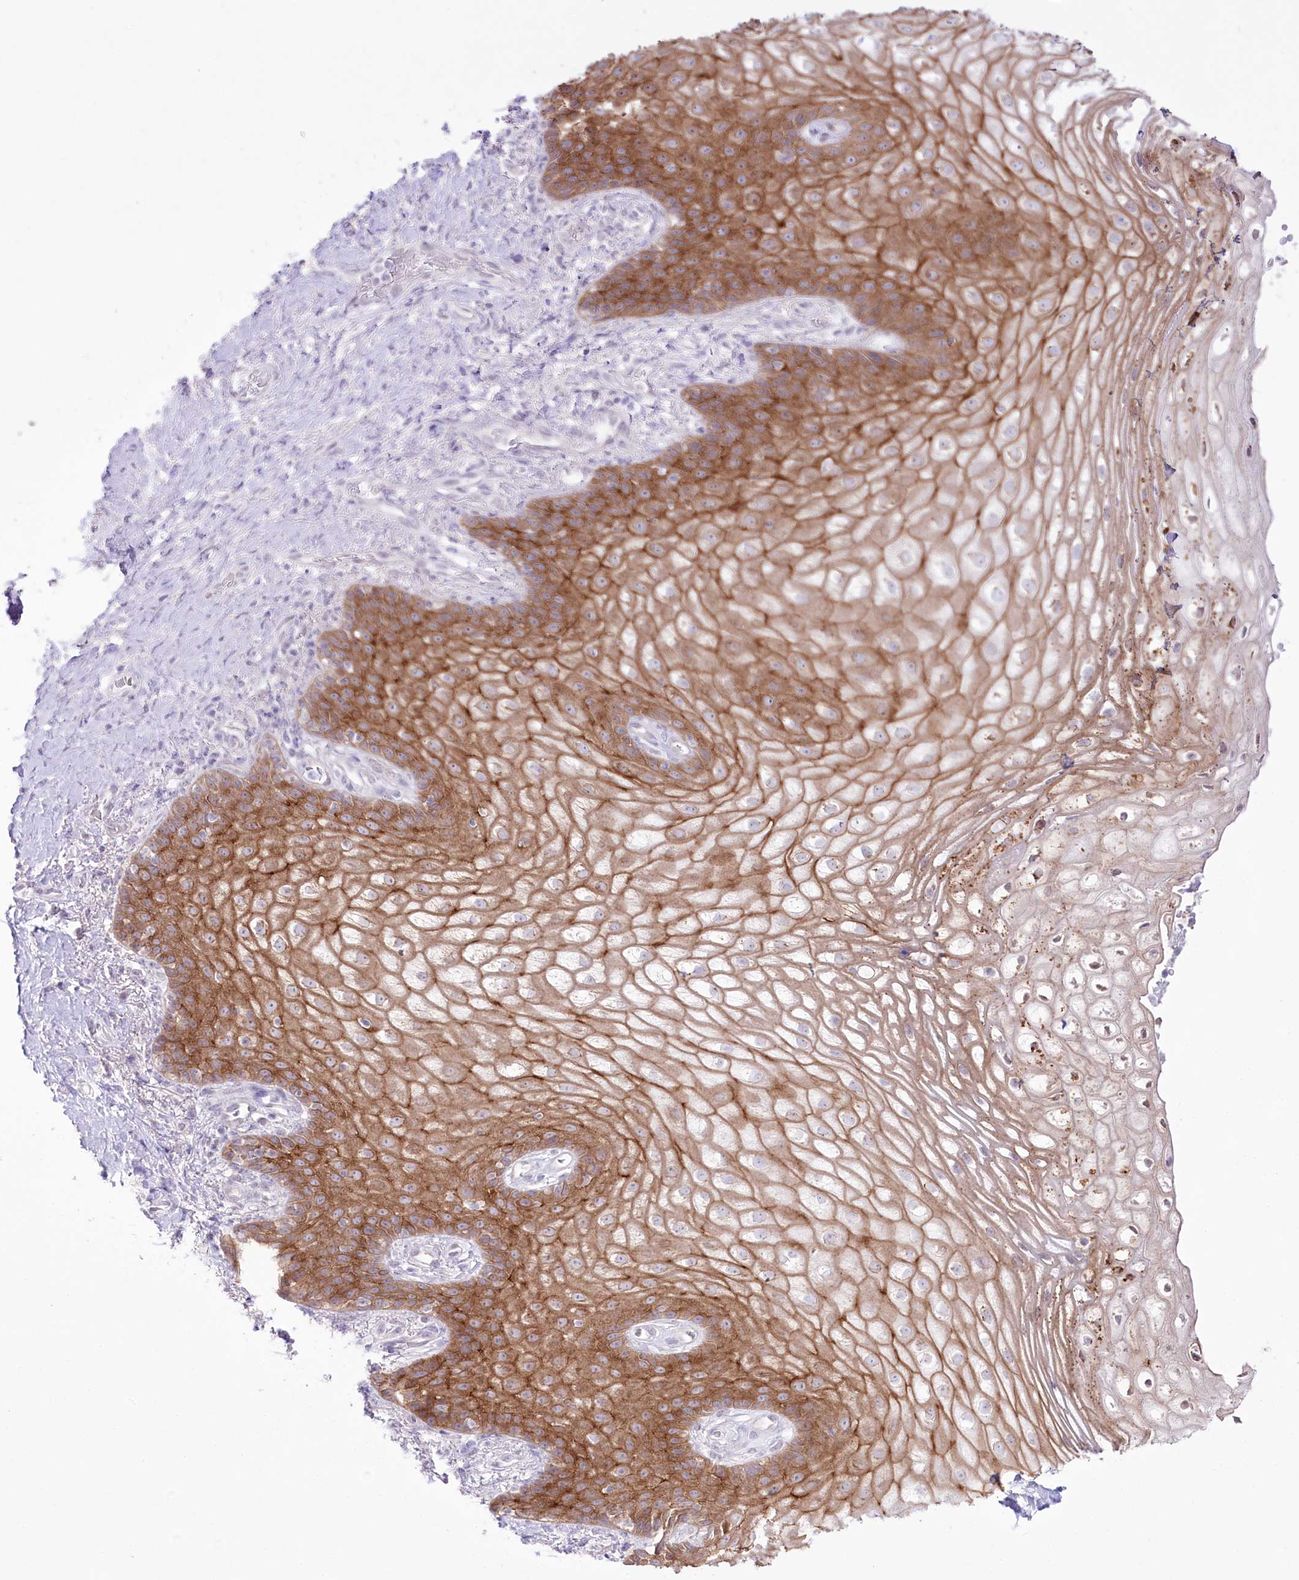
{"staining": {"intensity": "moderate", "quantity": ">75%", "location": "cytoplasmic/membranous"}, "tissue": "vagina", "cell_type": "Squamous epithelial cells", "image_type": "normal", "snomed": [{"axis": "morphology", "description": "Normal tissue, NOS"}, {"axis": "topography", "description": "Vagina"}], "caption": "Immunohistochemical staining of normal human vagina displays medium levels of moderate cytoplasmic/membranous positivity in about >75% of squamous epithelial cells.", "gene": "SLC39A10", "patient": {"sex": "female", "age": 60}}